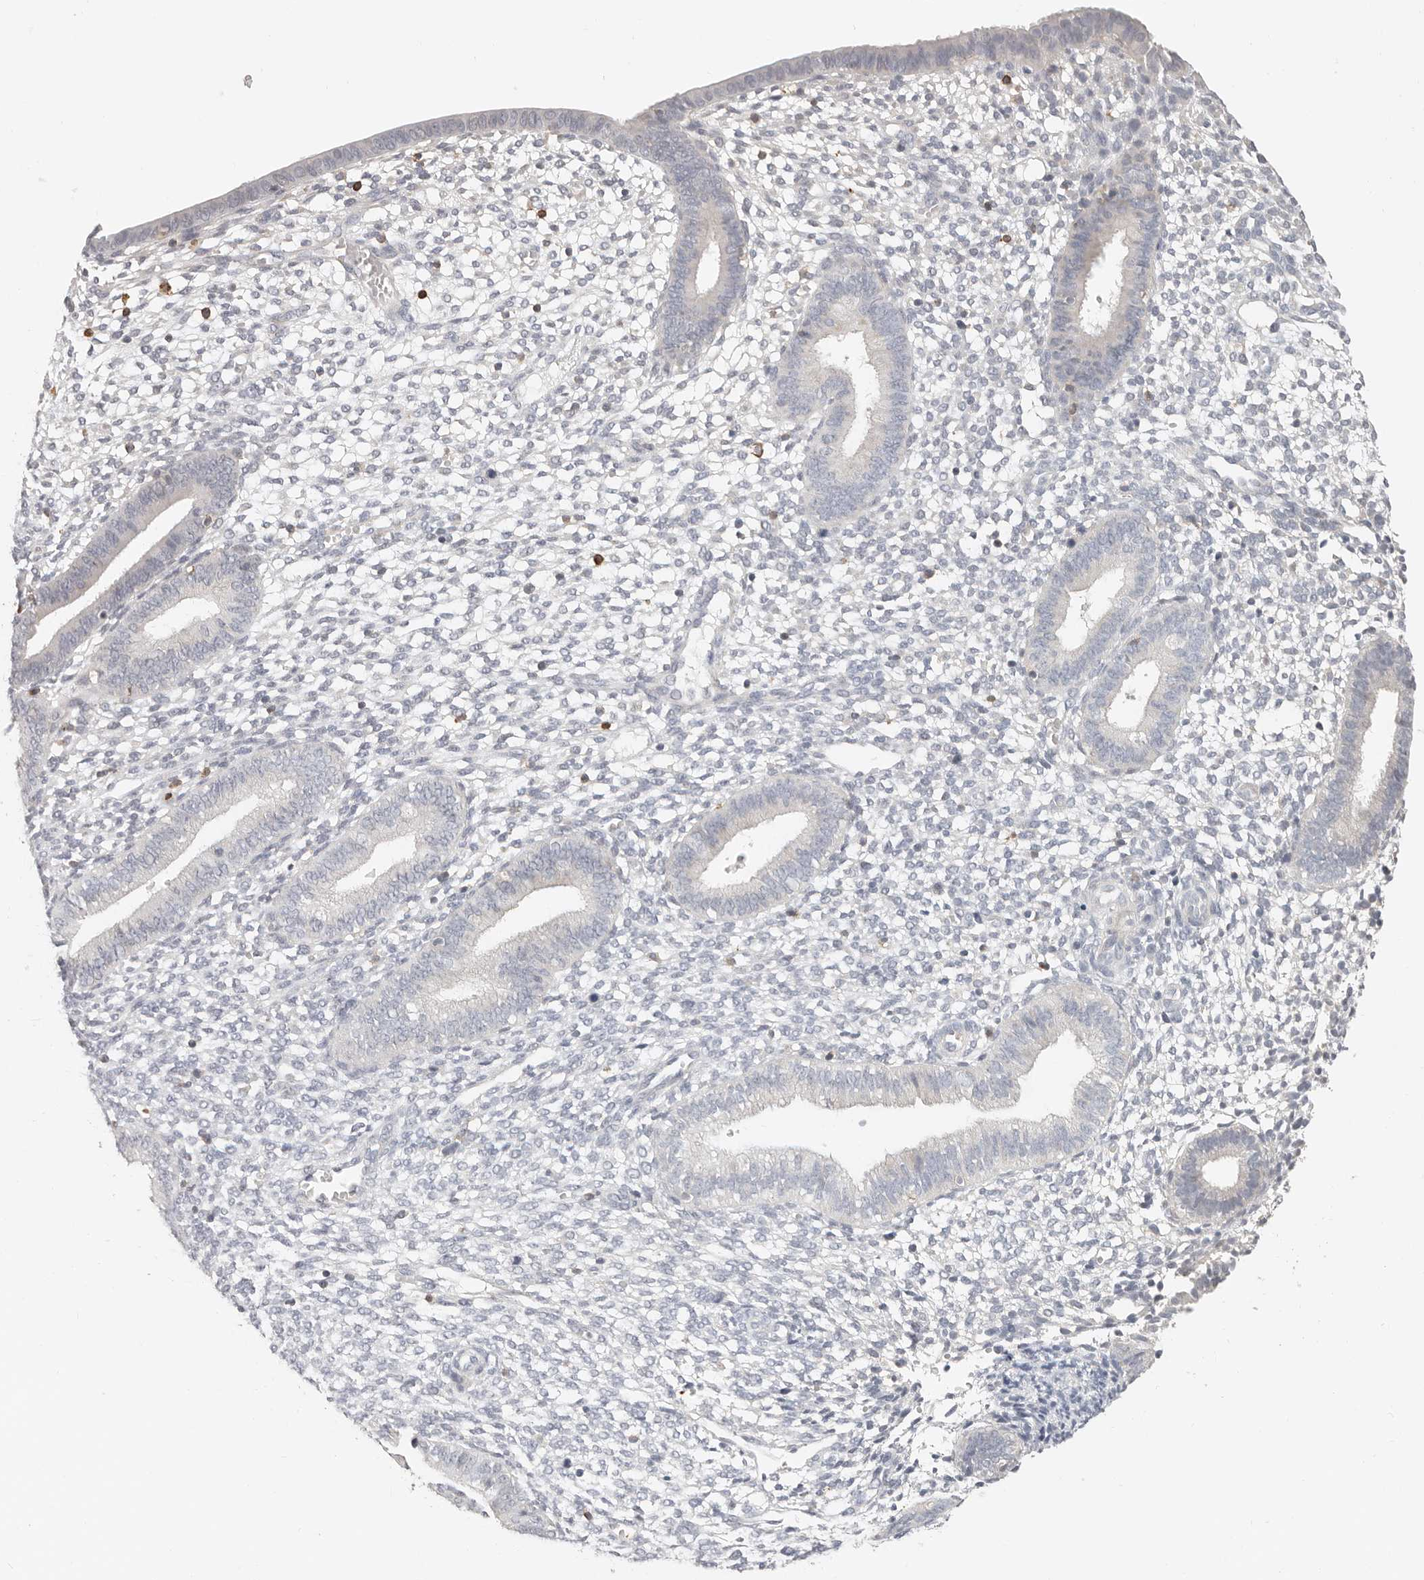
{"staining": {"intensity": "moderate", "quantity": "<25%", "location": "cytoplasmic/membranous"}, "tissue": "endometrium", "cell_type": "Cells in endometrial stroma", "image_type": "normal", "snomed": [{"axis": "morphology", "description": "Normal tissue, NOS"}, {"axis": "topography", "description": "Endometrium"}], "caption": "A photomicrograph of human endometrium stained for a protein exhibits moderate cytoplasmic/membranous brown staining in cells in endometrial stroma. (DAB (3,3'-diaminobenzidine) IHC, brown staining for protein, blue staining for nuclei).", "gene": "TMEM63B", "patient": {"sex": "female", "age": 46}}